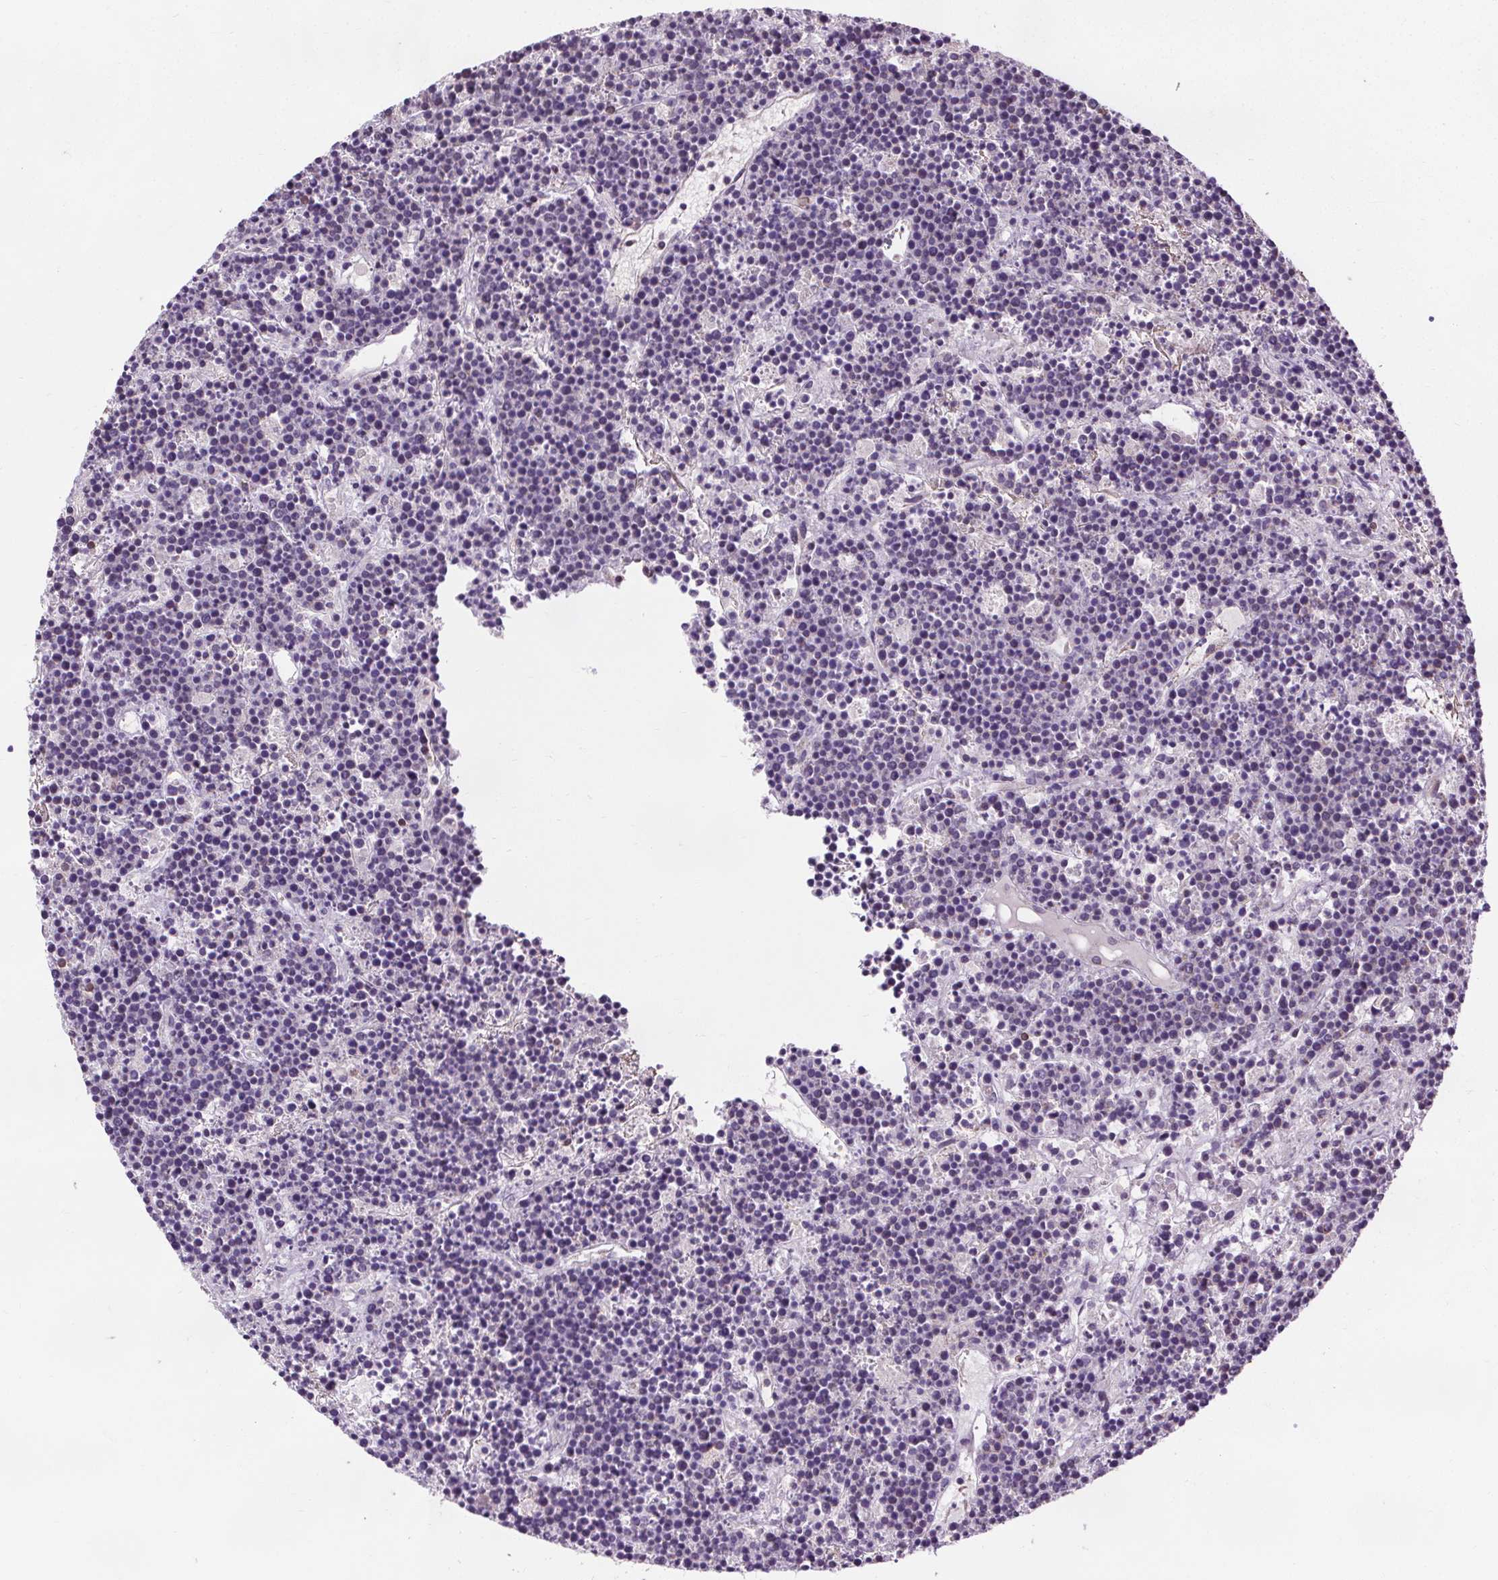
{"staining": {"intensity": "negative", "quantity": "none", "location": "none"}, "tissue": "lymphoma", "cell_type": "Tumor cells", "image_type": "cancer", "snomed": [{"axis": "morphology", "description": "Malignant lymphoma, non-Hodgkin's type, High grade"}, {"axis": "topography", "description": "Ovary"}], "caption": "An image of lymphoma stained for a protein shows no brown staining in tumor cells.", "gene": "LFNG", "patient": {"sex": "female", "age": 56}}